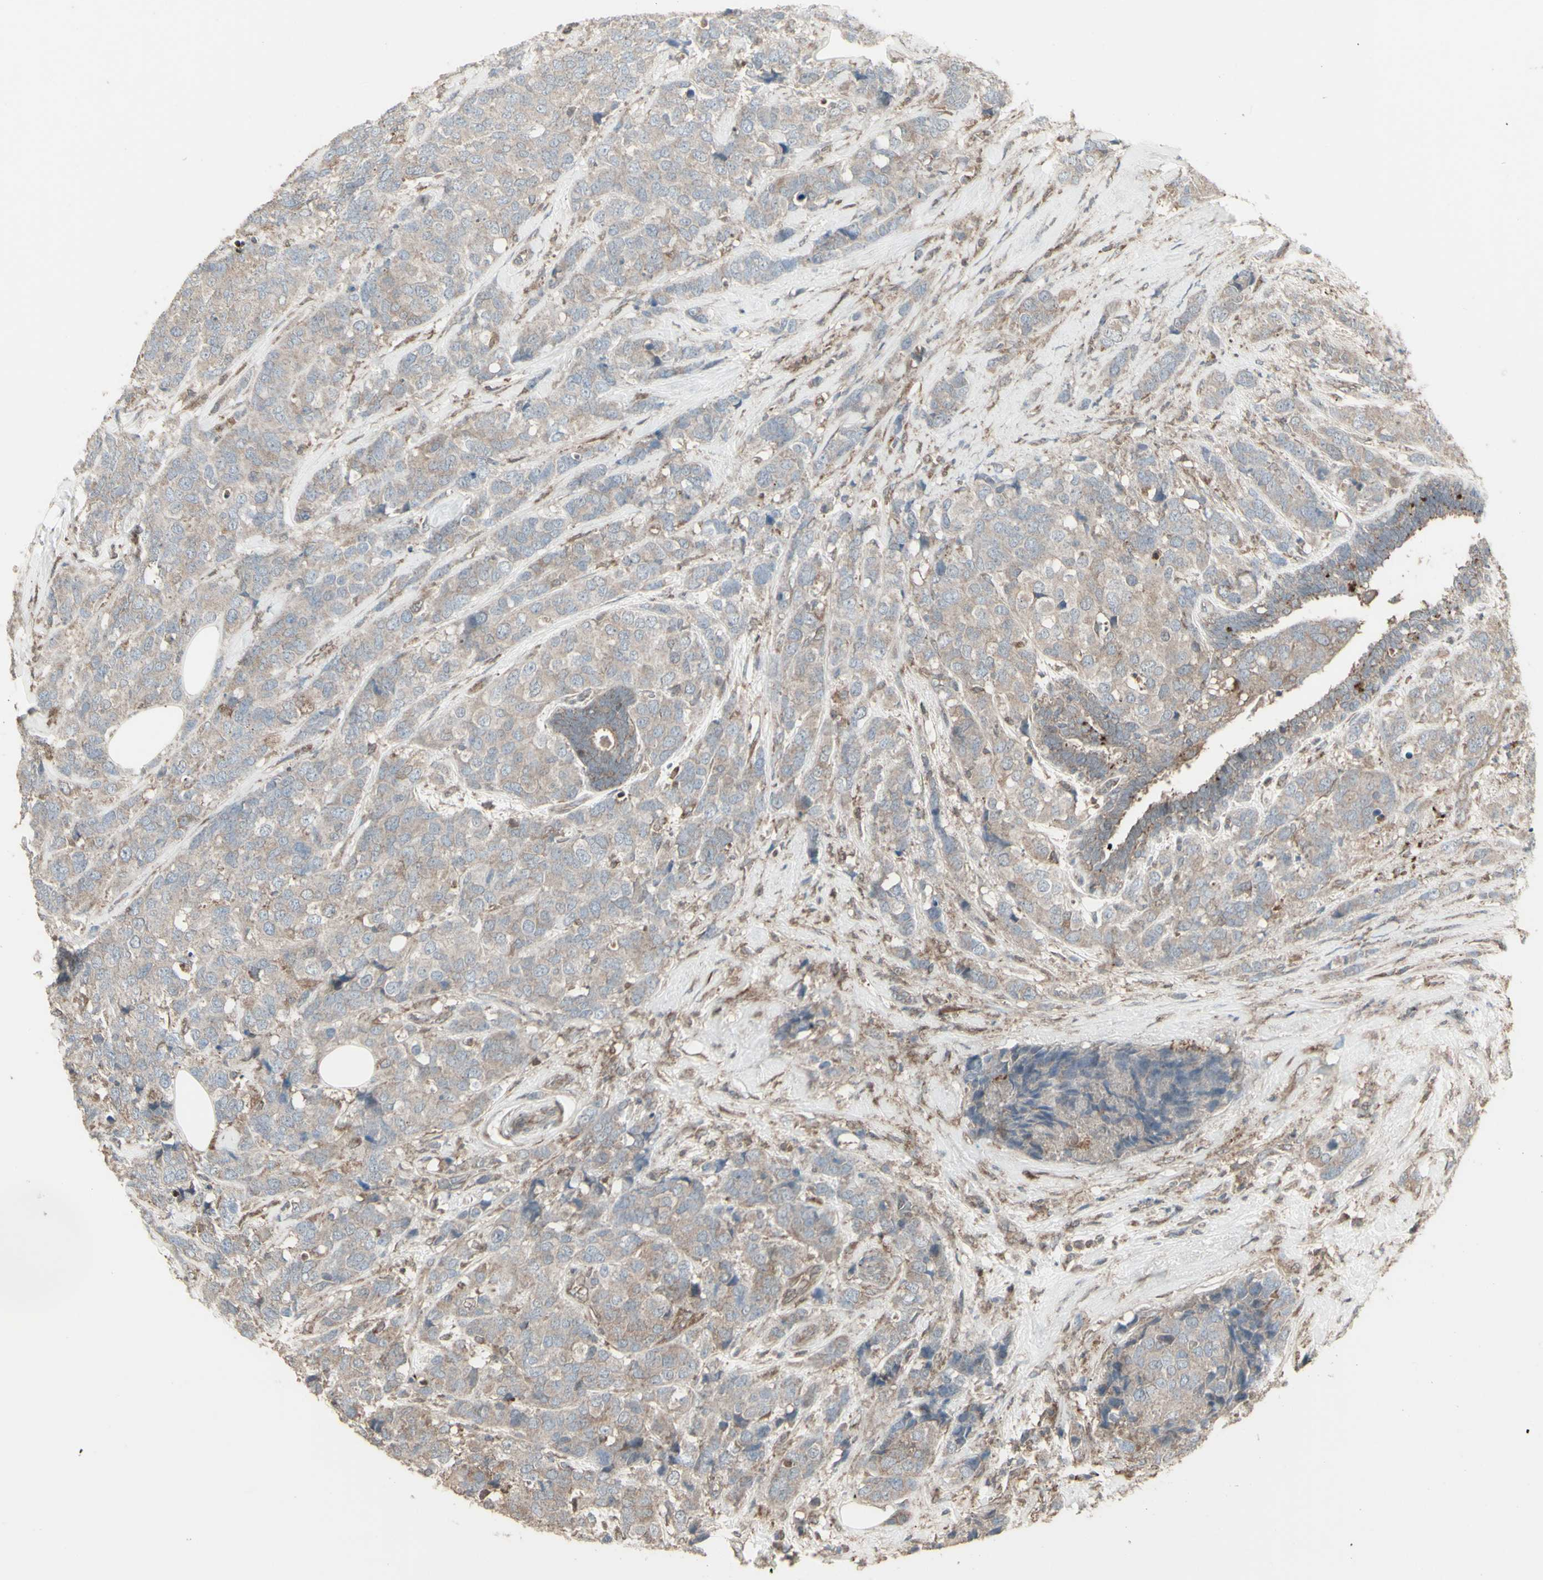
{"staining": {"intensity": "weak", "quantity": ">75%", "location": "cytoplasmic/membranous"}, "tissue": "breast cancer", "cell_type": "Tumor cells", "image_type": "cancer", "snomed": [{"axis": "morphology", "description": "Lobular carcinoma"}, {"axis": "topography", "description": "Breast"}], "caption": "High-power microscopy captured an immunohistochemistry (IHC) photomicrograph of lobular carcinoma (breast), revealing weak cytoplasmic/membranous expression in about >75% of tumor cells.", "gene": "RNASEL", "patient": {"sex": "female", "age": 59}}